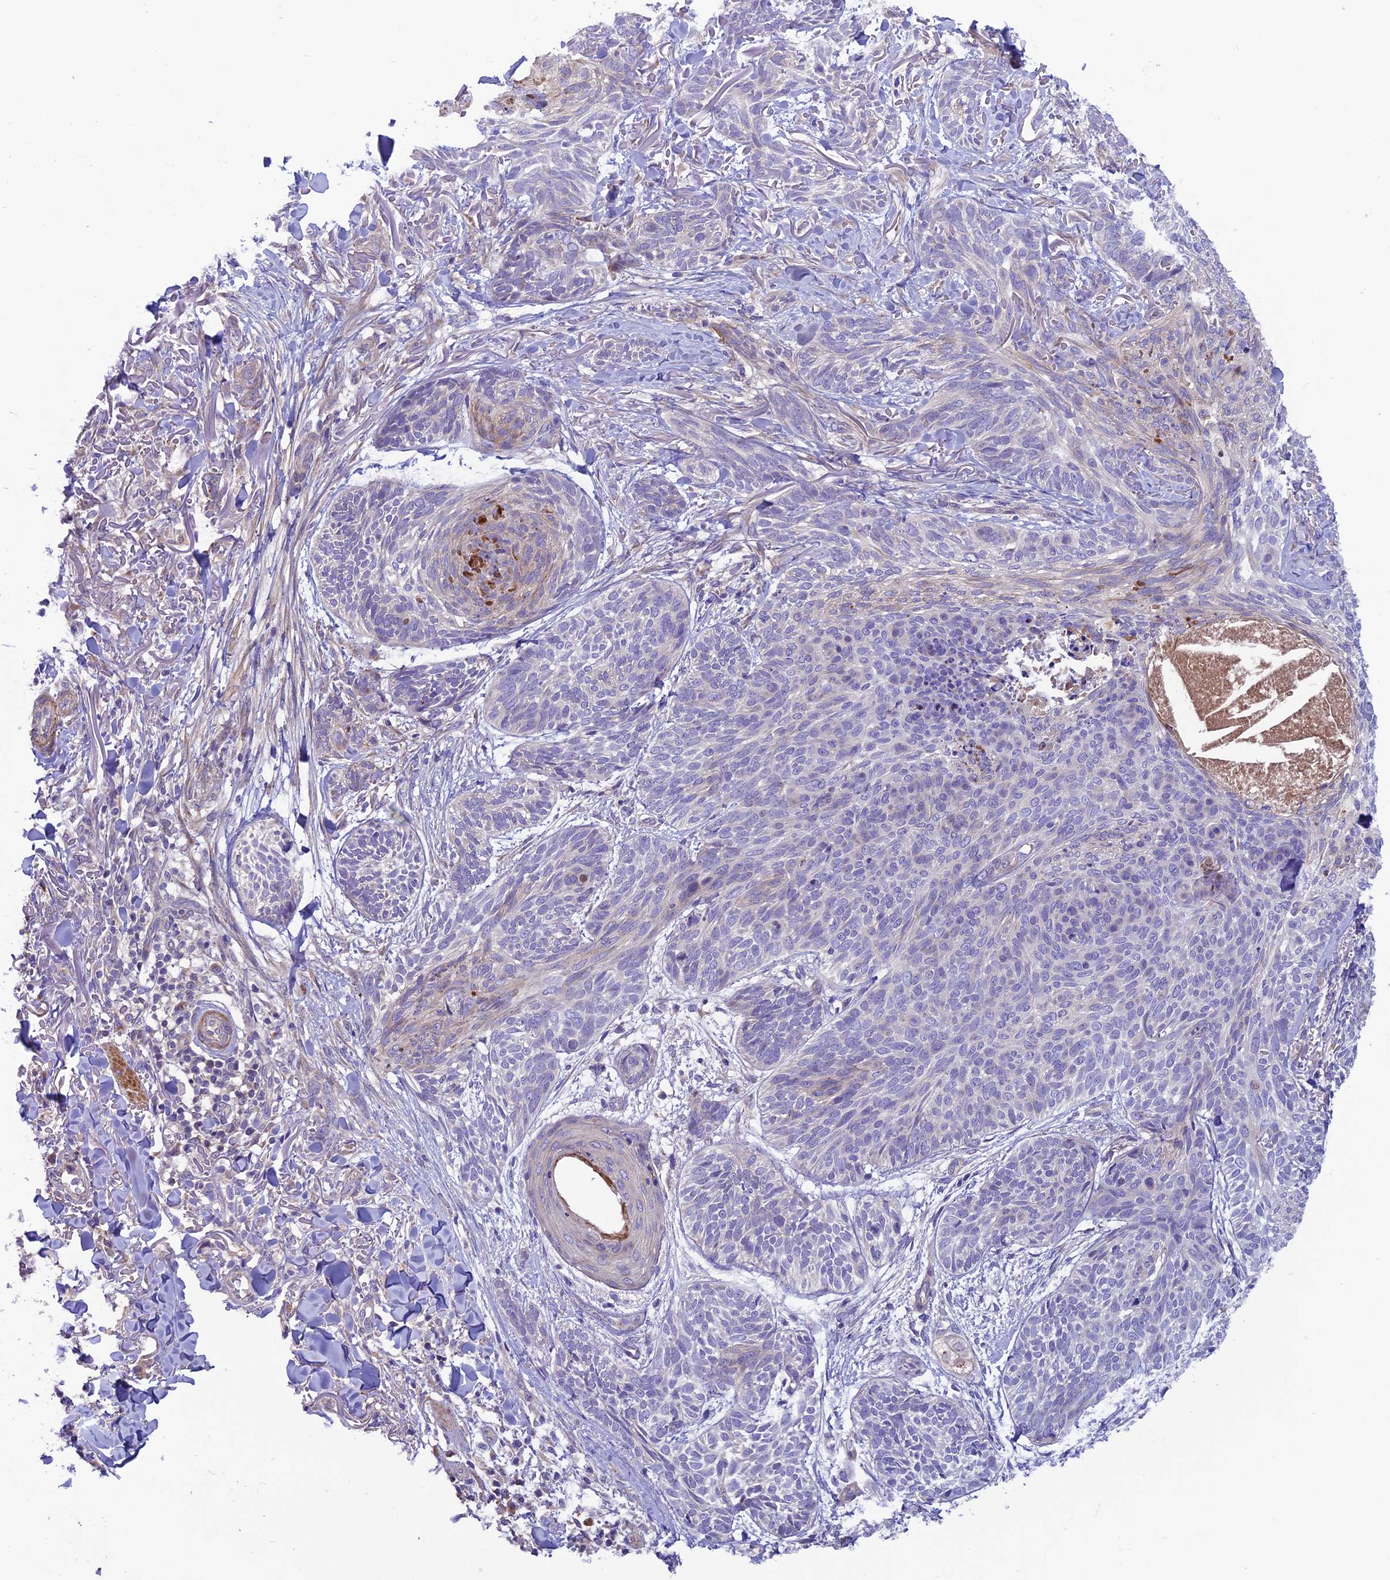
{"staining": {"intensity": "negative", "quantity": "none", "location": "none"}, "tissue": "skin cancer", "cell_type": "Tumor cells", "image_type": "cancer", "snomed": [{"axis": "morphology", "description": "Normal tissue, NOS"}, {"axis": "morphology", "description": "Basal cell carcinoma"}, {"axis": "topography", "description": "Skin"}], "caption": "Immunohistochemistry (IHC) photomicrograph of human skin cancer (basal cell carcinoma) stained for a protein (brown), which exhibits no positivity in tumor cells.", "gene": "COG8", "patient": {"sex": "male", "age": 66}}